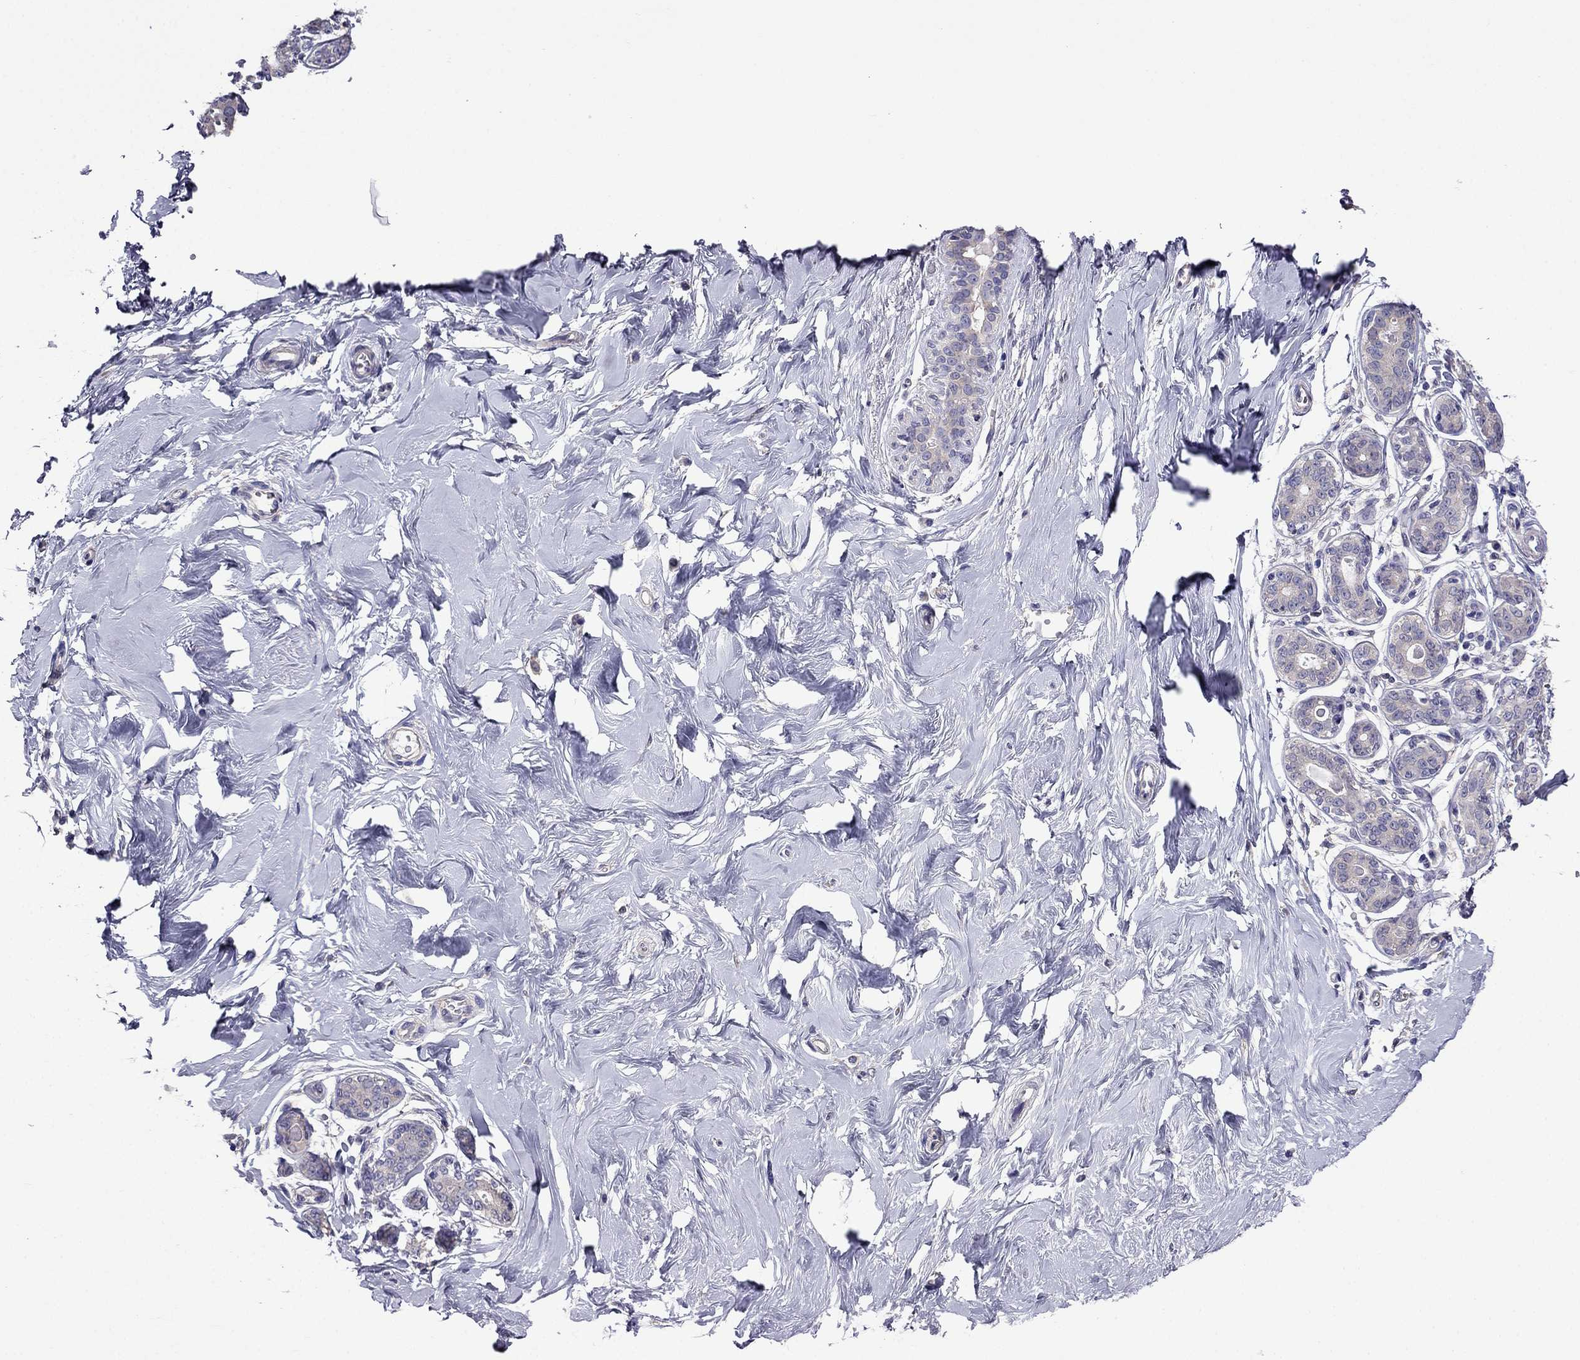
{"staining": {"intensity": "negative", "quantity": "none", "location": "none"}, "tissue": "breast", "cell_type": "Adipocytes", "image_type": "normal", "snomed": [{"axis": "morphology", "description": "Normal tissue, NOS"}, {"axis": "topography", "description": "Skin"}, {"axis": "topography", "description": "Breast"}], "caption": "High magnification brightfield microscopy of normal breast stained with DAB (brown) and counterstained with hematoxylin (blue): adipocytes show no significant positivity.", "gene": "SCNN1D", "patient": {"sex": "female", "age": 43}}